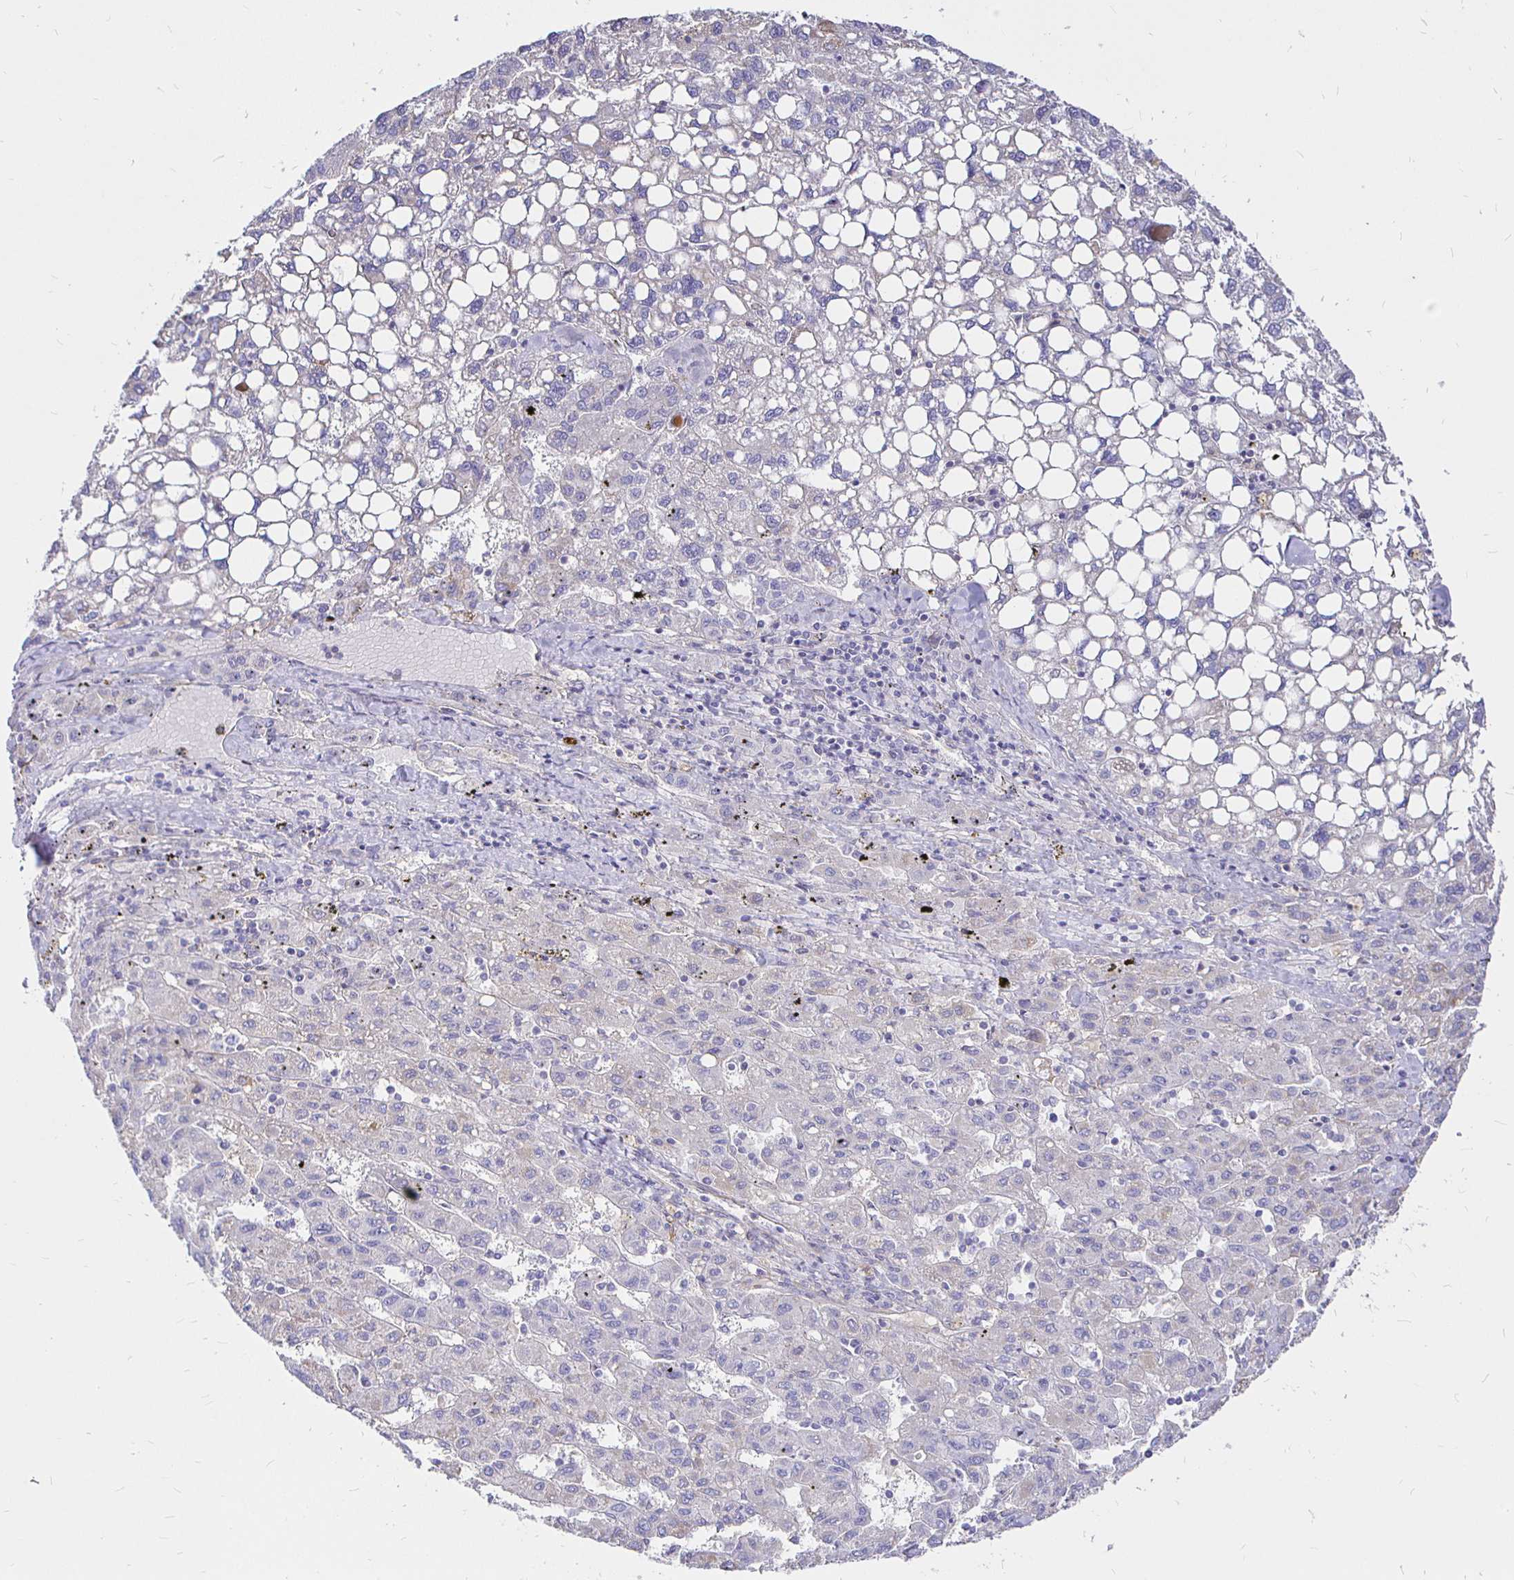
{"staining": {"intensity": "negative", "quantity": "none", "location": "none"}, "tissue": "liver cancer", "cell_type": "Tumor cells", "image_type": "cancer", "snomed": [{"axis": "morphology", "description": "Carcinoma, Hepatocellular, NOS"}, {"axis": "topography", "description": "Liver"}], "caption": "Immunohistochemical staining of human liver cancer (hepatocellular carcinoma) exhibits no significant staining in tumor cells. (Stains: DAB (3,3'-diaminobenzidine) IHC with hematoxylin counter stain, Microscopy: brightfield microscopy at high magnification).", "gene": "PALM2AKAP2", "patient": {"sex": "female", "age": 82}}